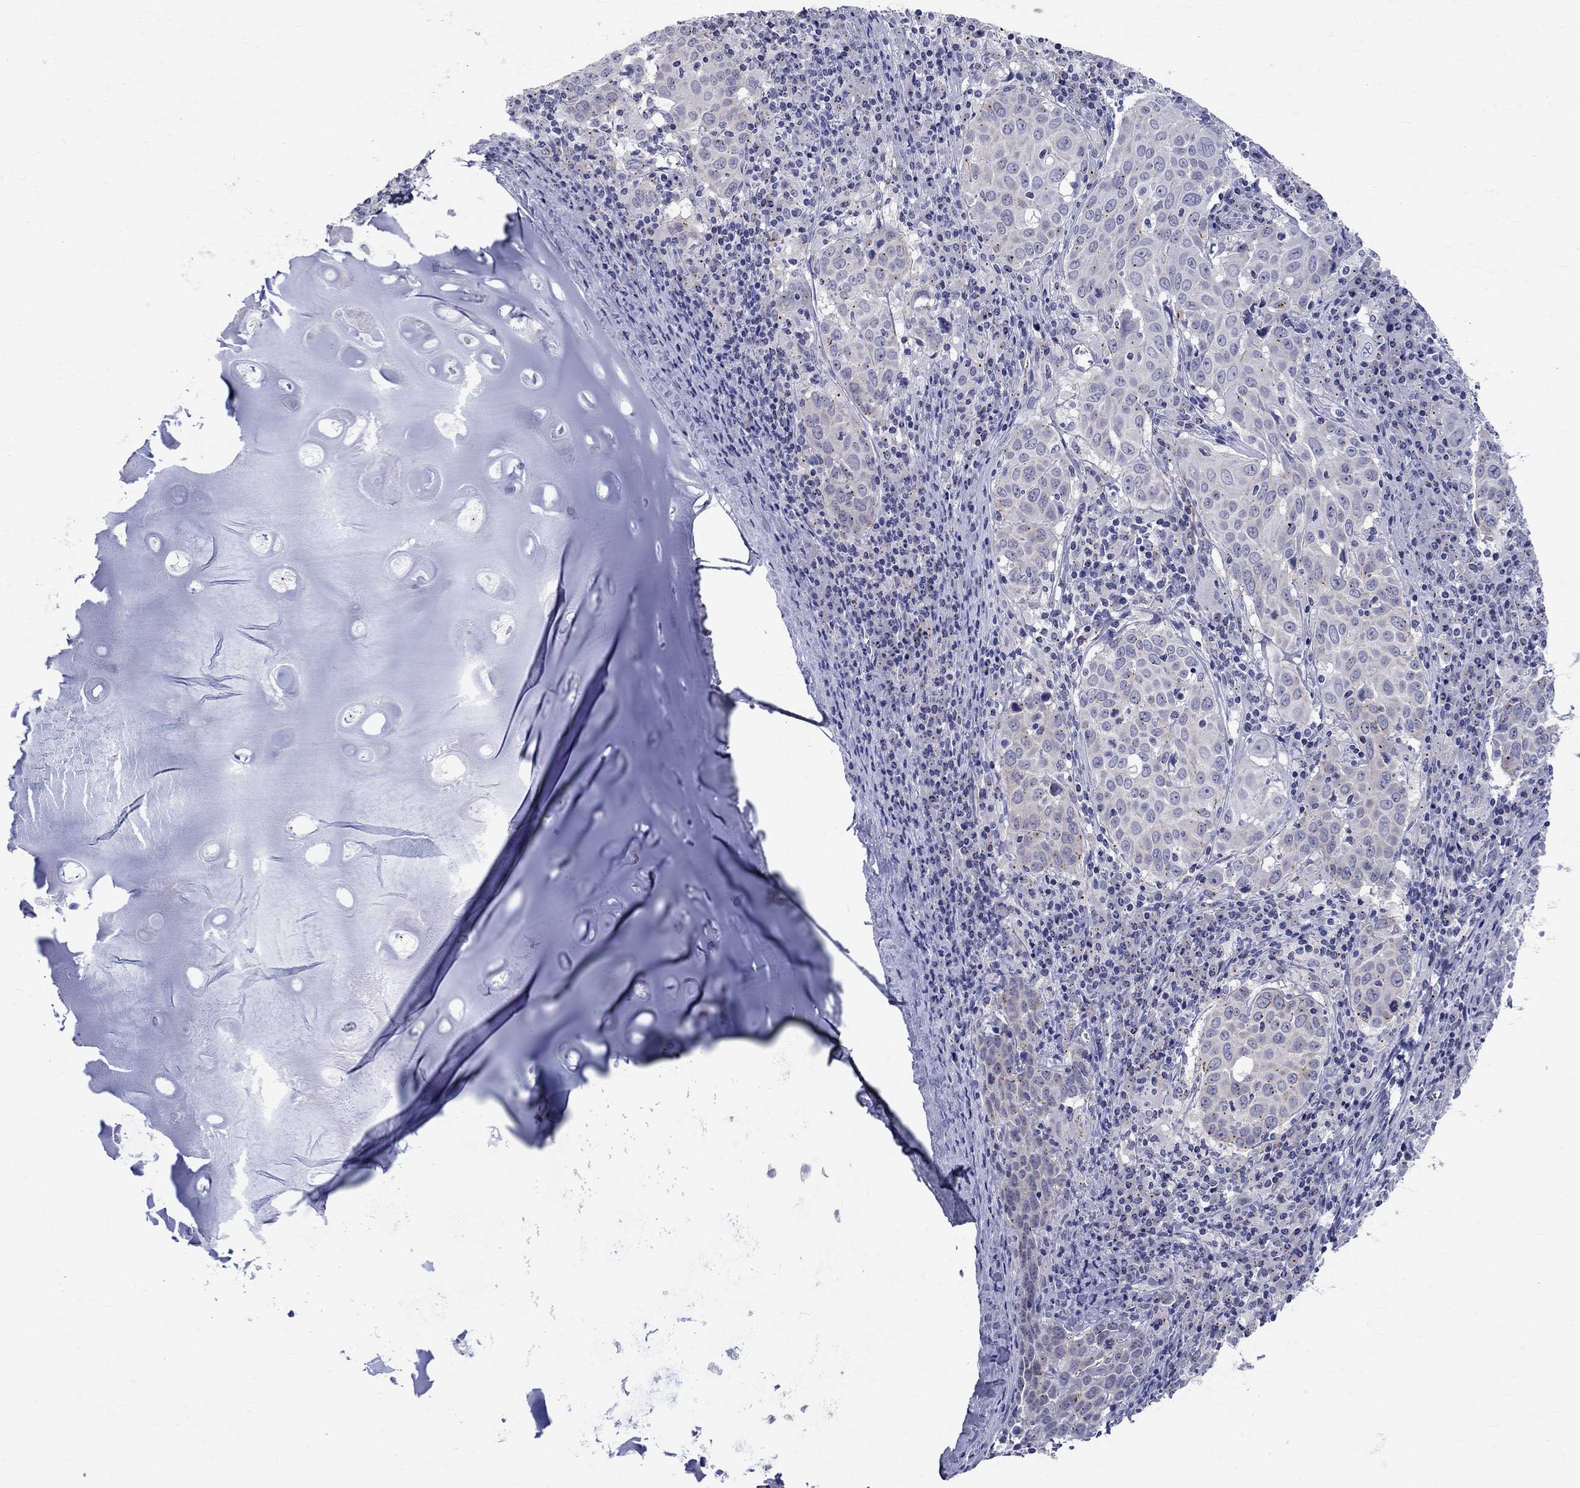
{"staining": {"intensity": "negative", "quantity": "none", "location": "none"}, "tissue": "lung cancer", "cell_type": "Tumor cells", "image_type": "cancer", "snomed": [{"axis": "morphology", "description": "Squamous cell carcinoma, NOS"}, {"axis": "topography", "description": "Lung"}], "caption": "Micrograph shows no significant protein staining in tumor cells of squamous cell carcinoma (lung).", "gene": "CEP43", "patient": {"sex": "male", "age": 57}}